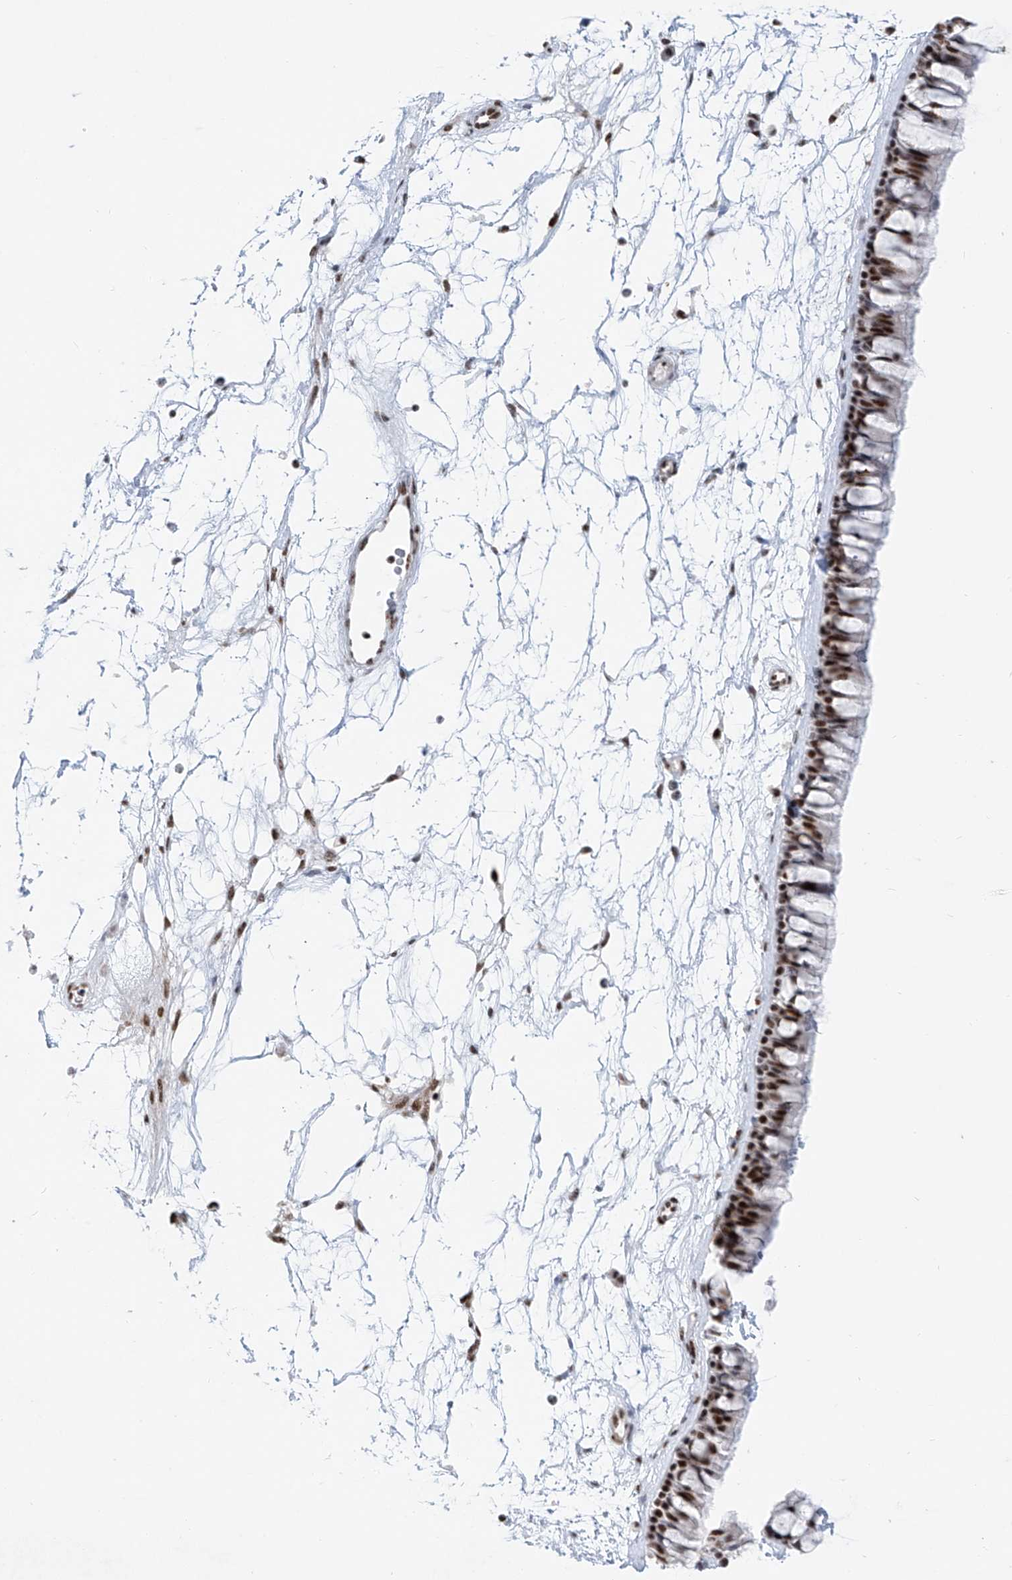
{"staining": {"intensity": "strong", "quantity": ">75%", "location": "nuclear"}, "tissue": "nasopharynx", "cell_type": "Respiratory epithelial cells", "image_type": "normal", "snomed": [{"axis": "morphology", "description": "Normal tissue, NOS"}, {"axis": "topography", "description": "Nasopharynx"}], "caption": "IHC (DAB) staining of normal nasopharynx reveals strong nuclear protein expression in about >75% of respiratory epithelial cells.", "gene": "TAF4", "patient": {"sex": "male", "age": 64}}